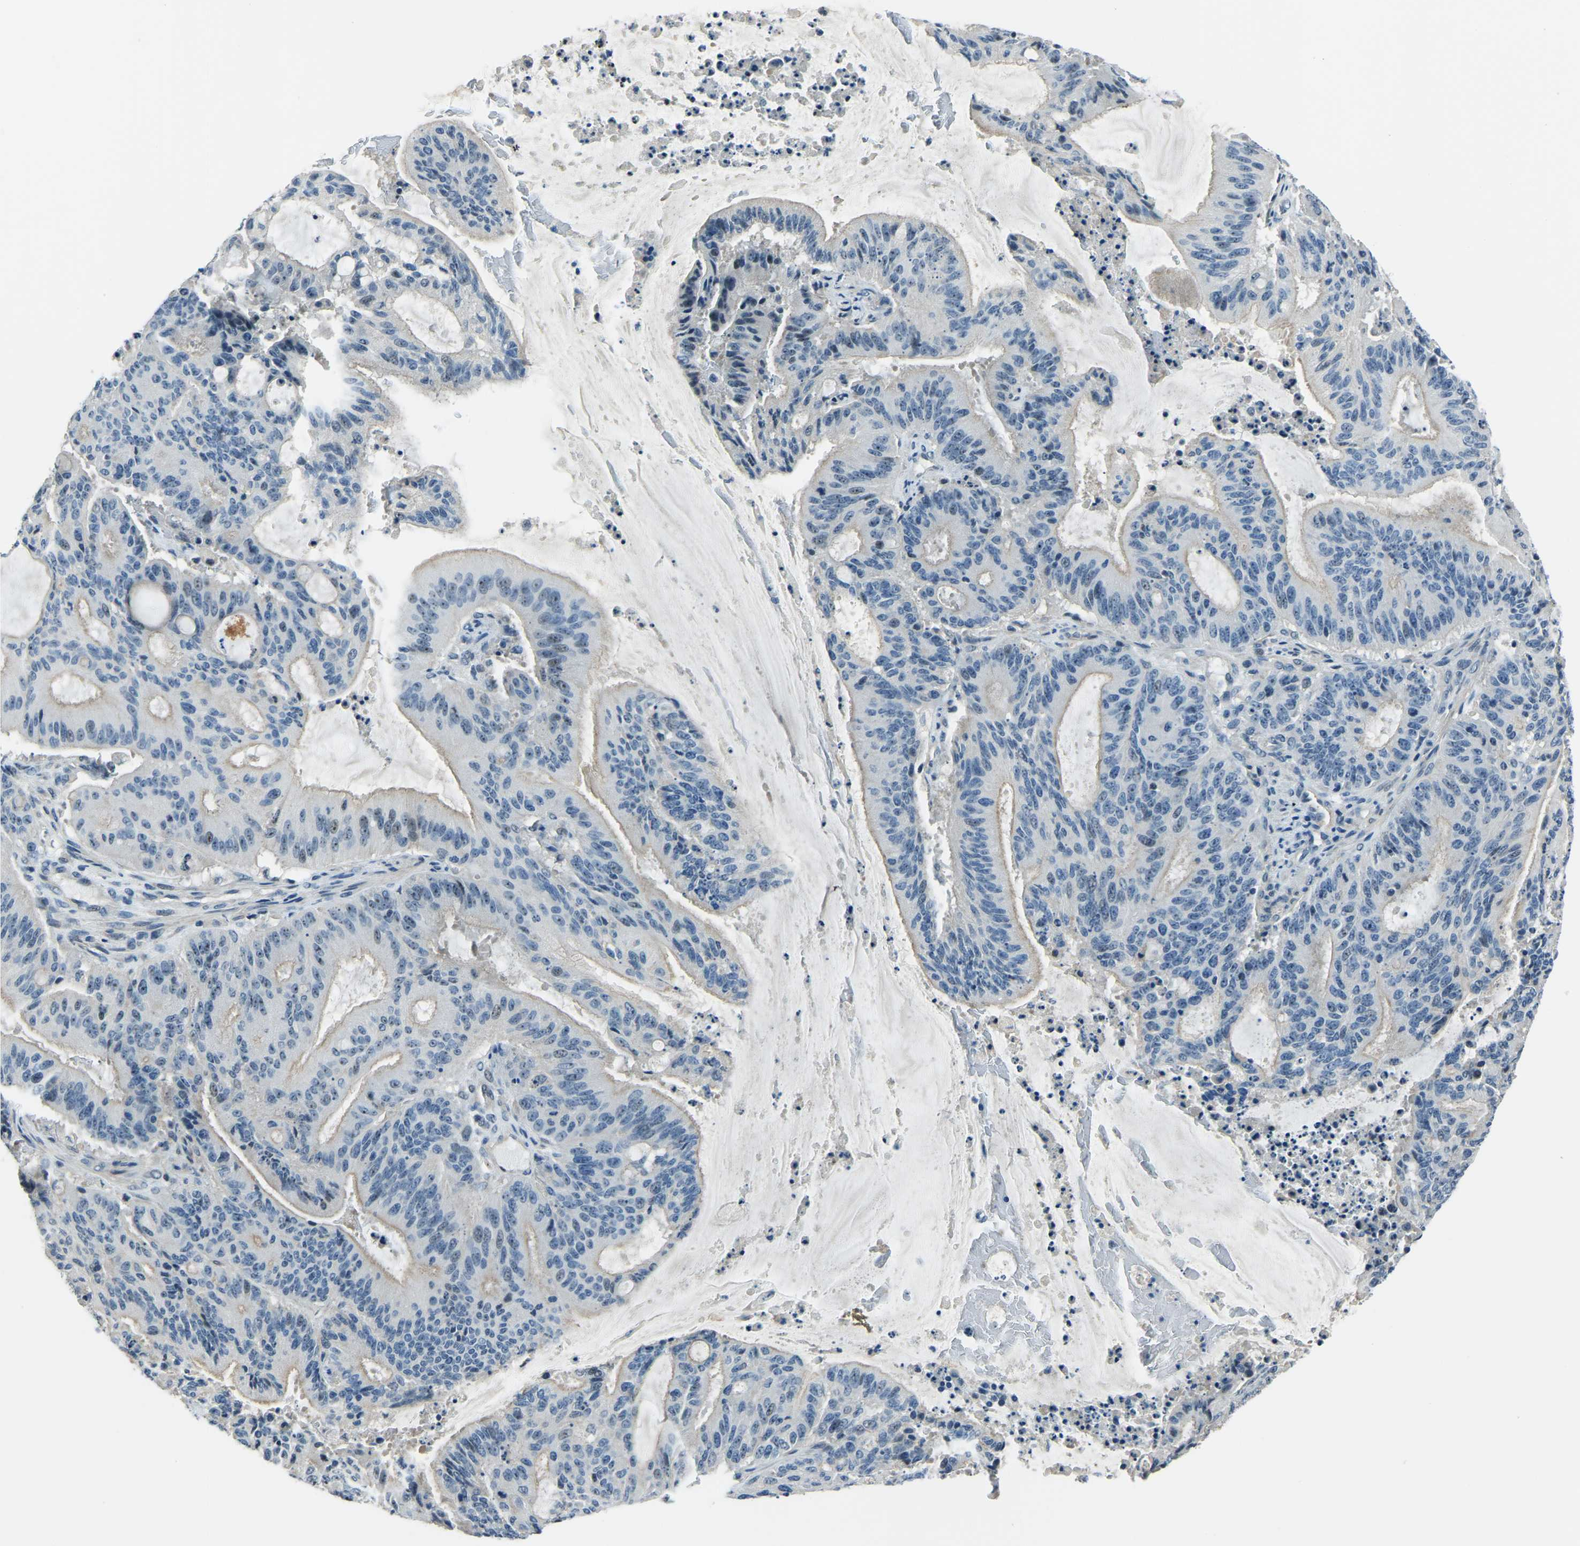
{"staining": {"intensity": "weak", "quantity": "<25%", "location": "nuclear"}, "tissue": "liver cancer", "cell_type": "Tumor cells", "image_type": "cancer", "snomed": [{"axis": "morphology", "description": "Normal tissue, NOS"}, {"axis": "morphology", "description": "Cholangiocarcinoma"}, {"axis": "topography", "description": "Liver"}, {"axis": "topography", "description": "Peripheral nerve tissue"}], "caption": "Protein analysis of liver cholangiocarcinoma demonstrates no significant staining in tumor cells. Brightfield microscopy of IHC stained with DAB (3,3'-diaminobenzidine) (brown) and hematoxylin (blue), captured at high magnification.", "gene": "RRP1", "patient": {"sex": "female", "age": 73}}